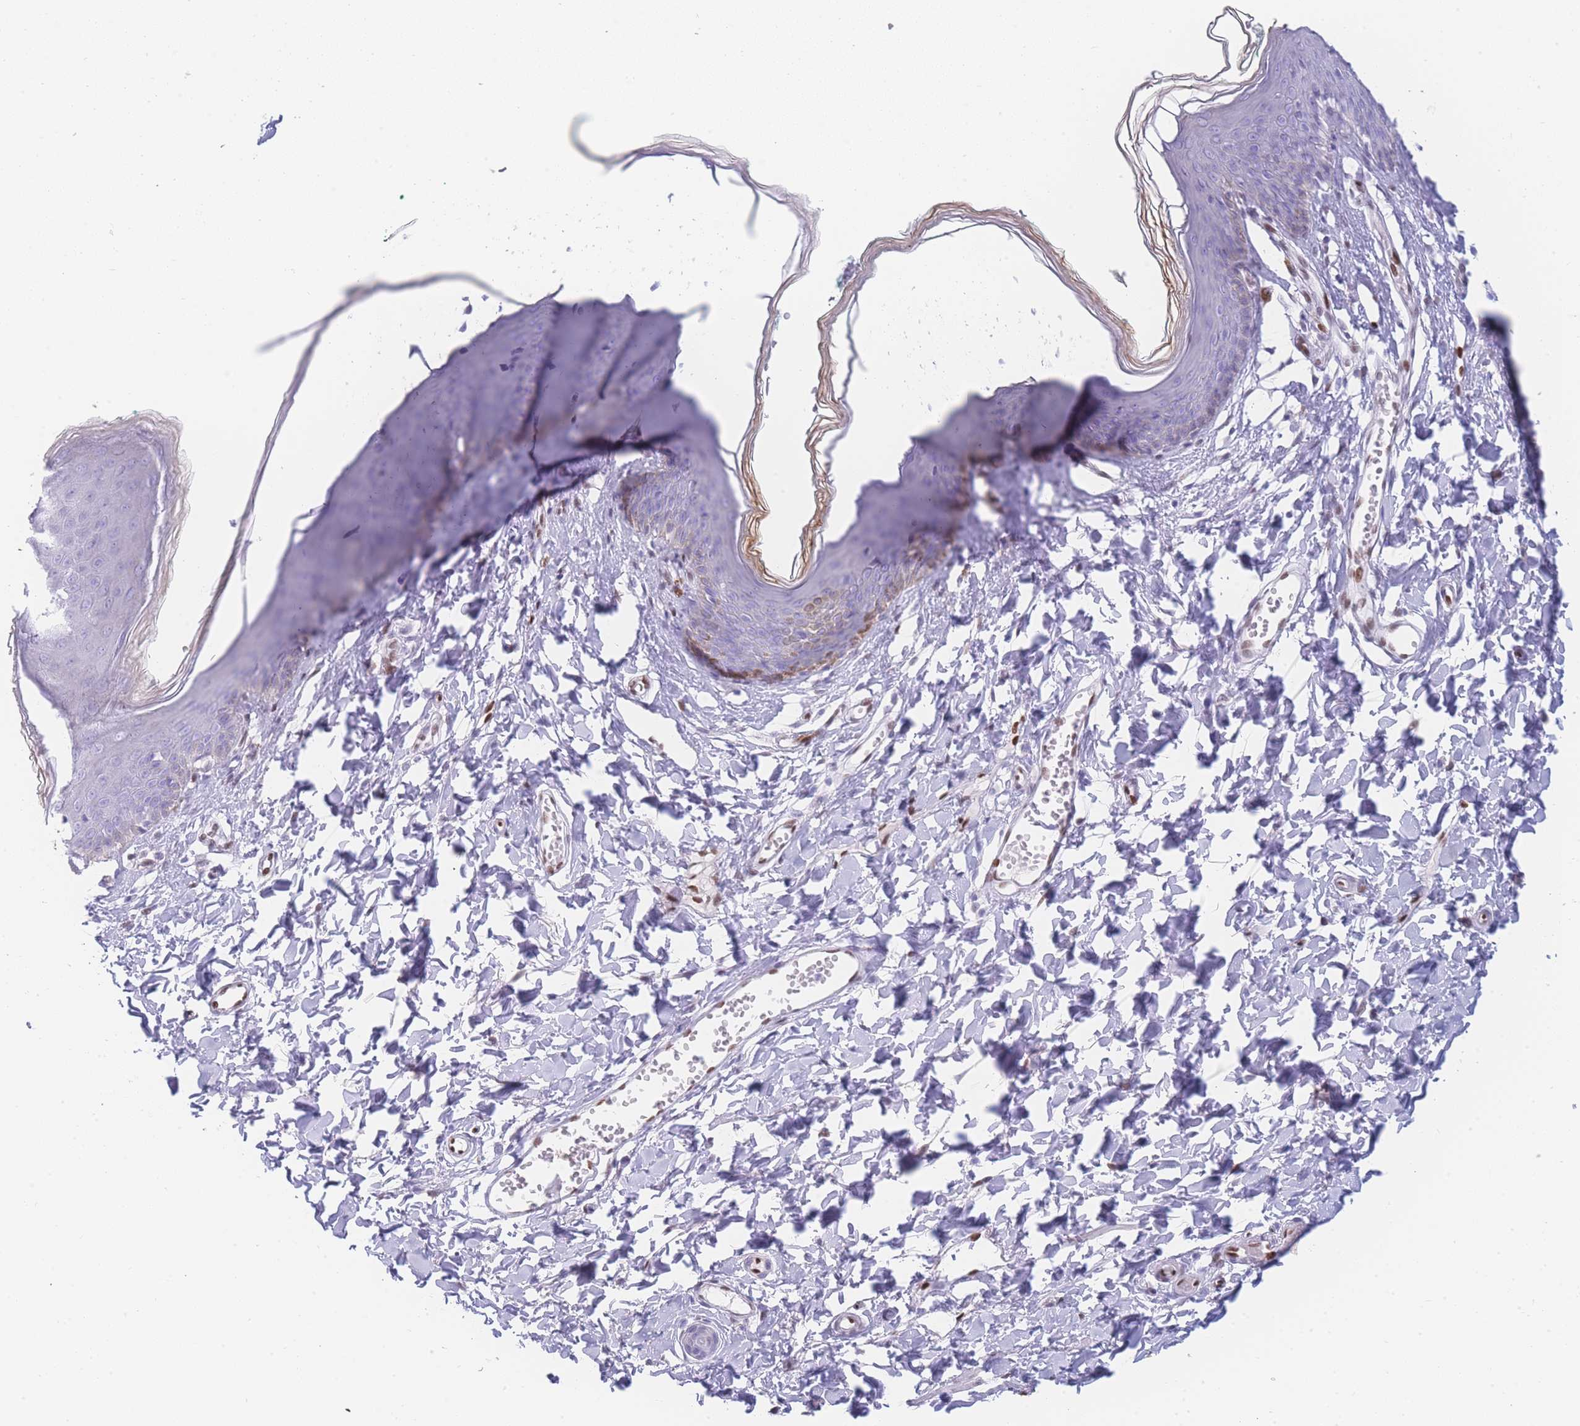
{"staining": {"intensity": "weak", "quantity": "<25%", "location": "cytoplasmic/membranous"}, "tissue": "skin", "cell_type": "Epidermal cells", "image_type": "normal", "snomed": [{"axis": "morphology", "description": "Normal tissue, NOS"}, {"axis": "topography", "description": "Vulva"}], "caption": "Immunohistochemistry image of benign human skin stained for a protein (brown), which reveals no expression in epidermal cells.", "gene": "PSMB5", "patient": {"sex": "female", "age": 66}}